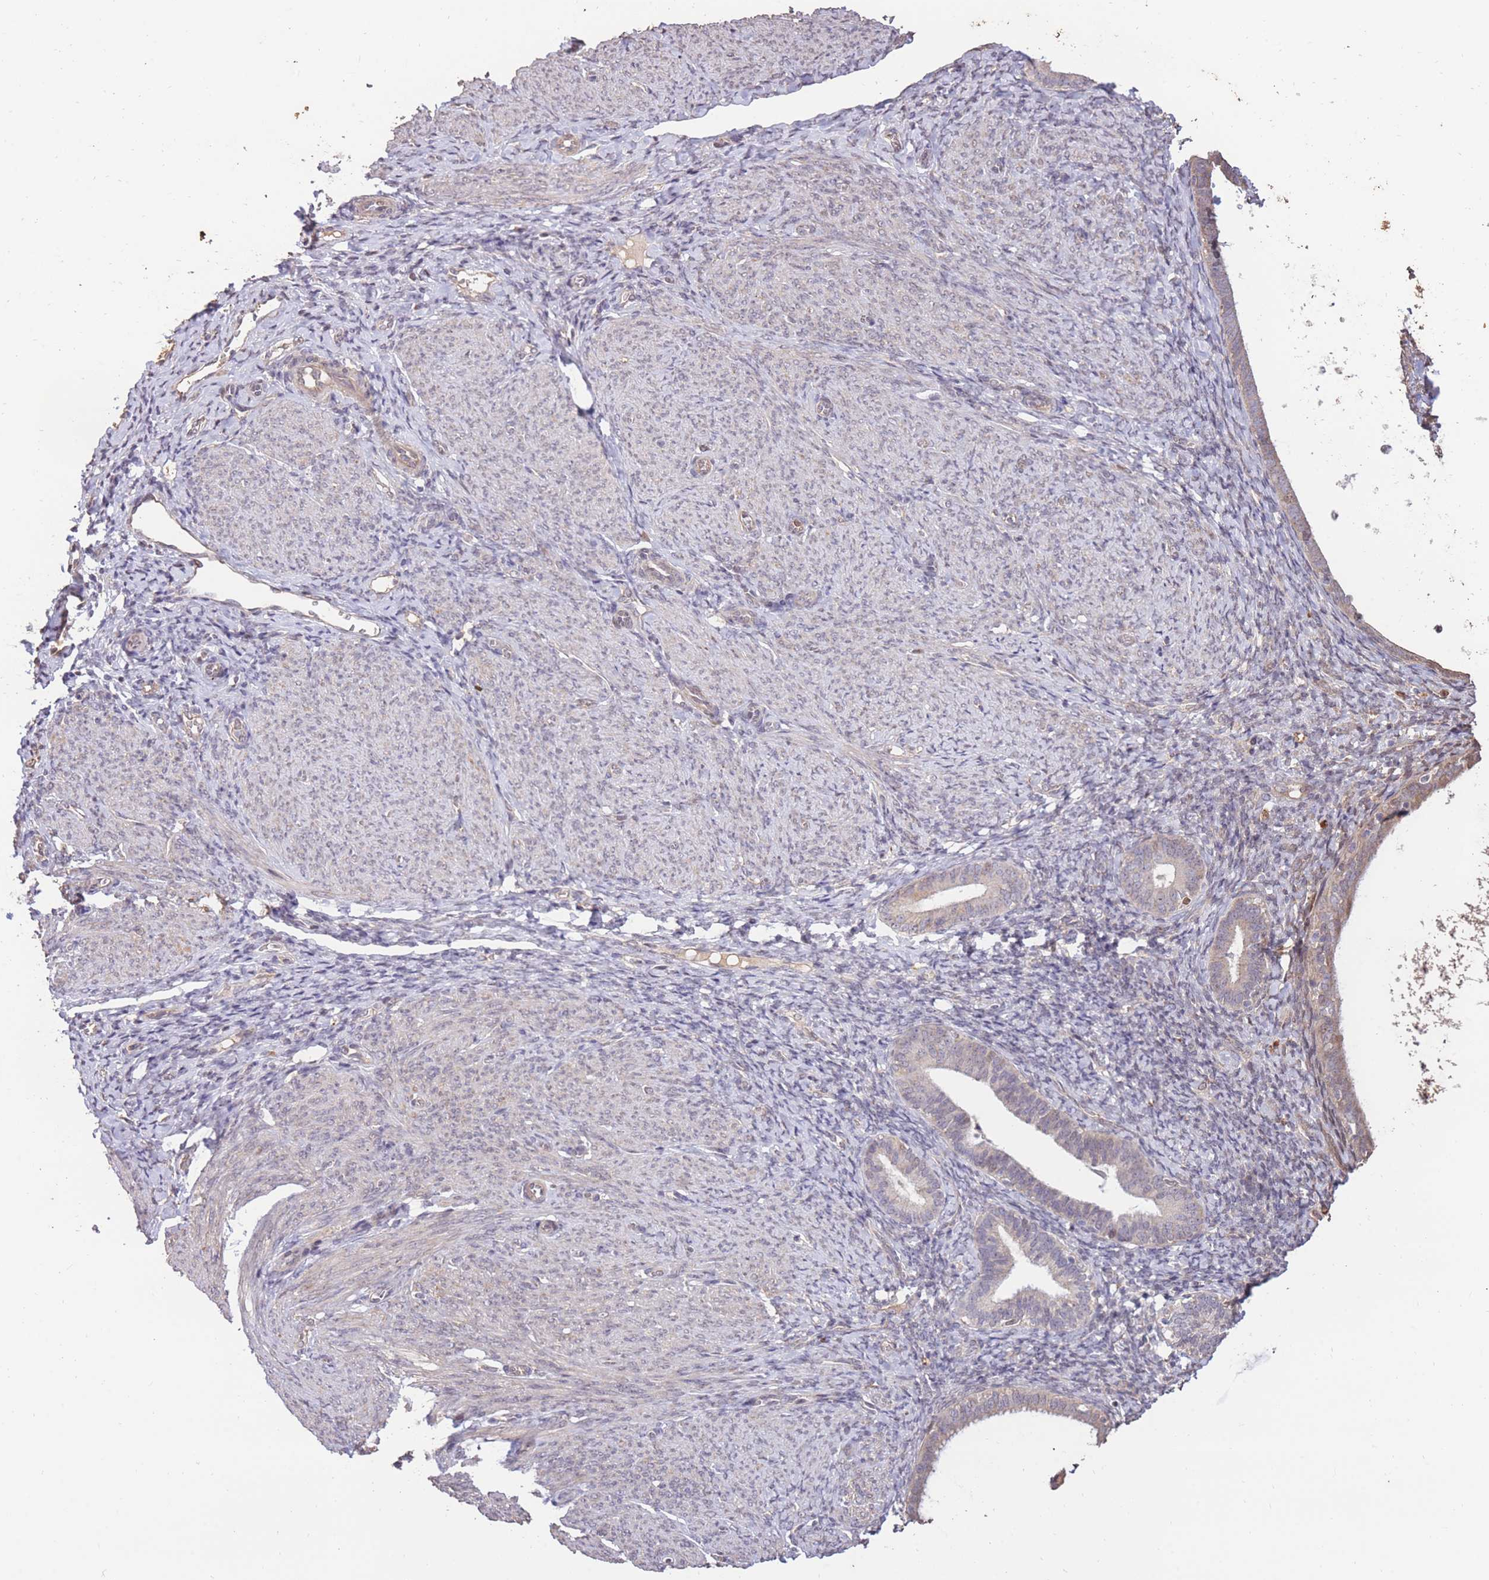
{"staining": {"intensity": "weak", "quantity": "<25%", "location": "cytoplasmic/membranous,nuclear"}, "tissue": "endometrium", "cell_type": "Cells in endometrial stroma", "image_type": "normal", "snomed": [{"axis": "morphology", "description": "Normal tissue, NOS"}, {"axis": "topography", "description": "Endometrium"}], "caption": "Photomicrograph shows no significant protein expression in cells in endometrial stroma of normal endometrium. (IHC, brightfield microscopy, high magnification).", "gene": "RGS14", "patient": {"sex": "female", "age": 65}}